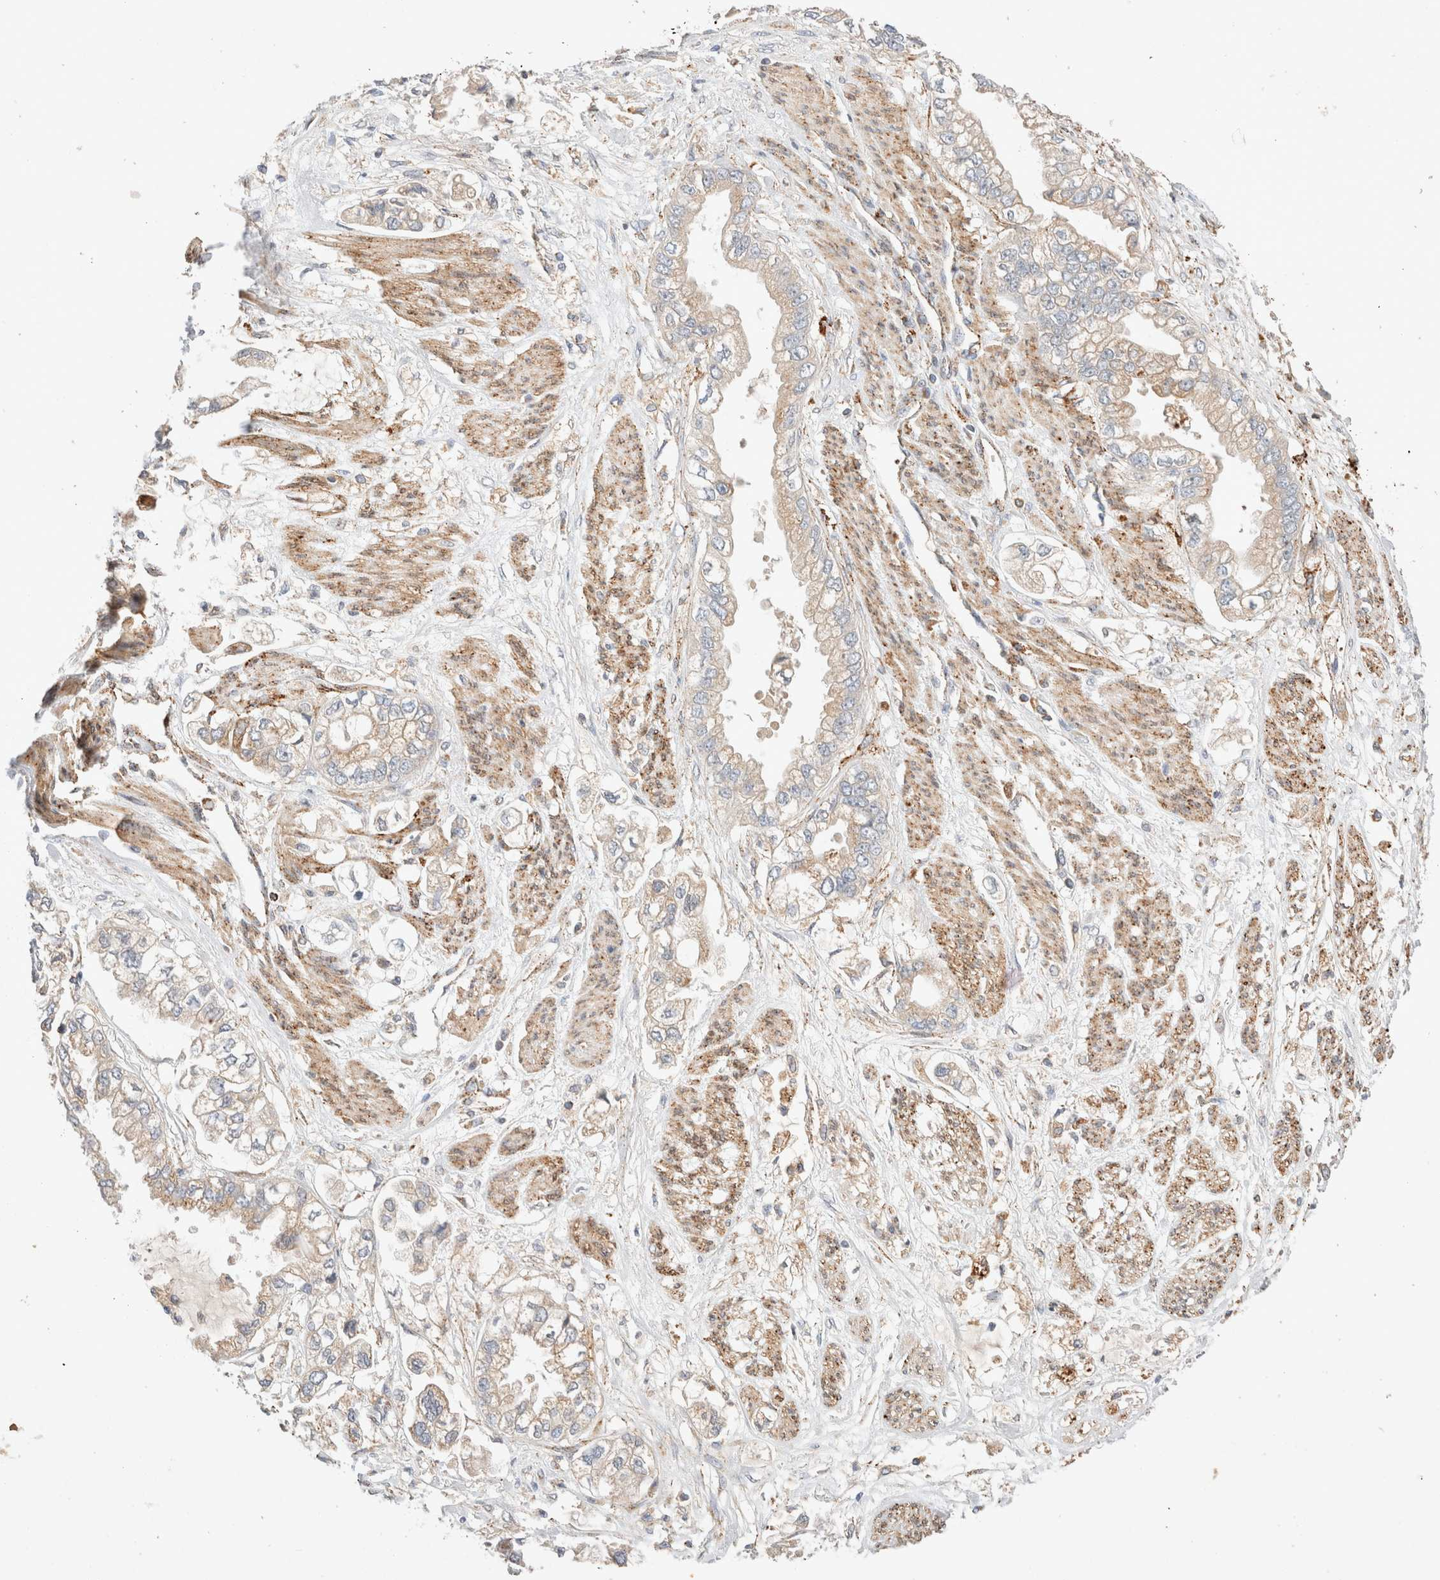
{"staining": {"intensity": "weak", "quantity": "25%-75%", "location": "cytoplasmic/membranous"}, "tissue": "stomach cancer", "cell_type": "Tumor cells", "image_type": "cancer", "snomed": [{"axis": "morphology", "description": "Adenocarcinoma, NOS"}, {"axis": "topography", "description": "Stomach"}], "caption": "Immunohistochemical staining of adenocarcinoma (stomach) reveals weak cytoplasmic/membranous protein positivity in approximately 25%-75% of tumor cells.", "gene": "RABEPK", "patient": {"sex": "male", "age": 62}}